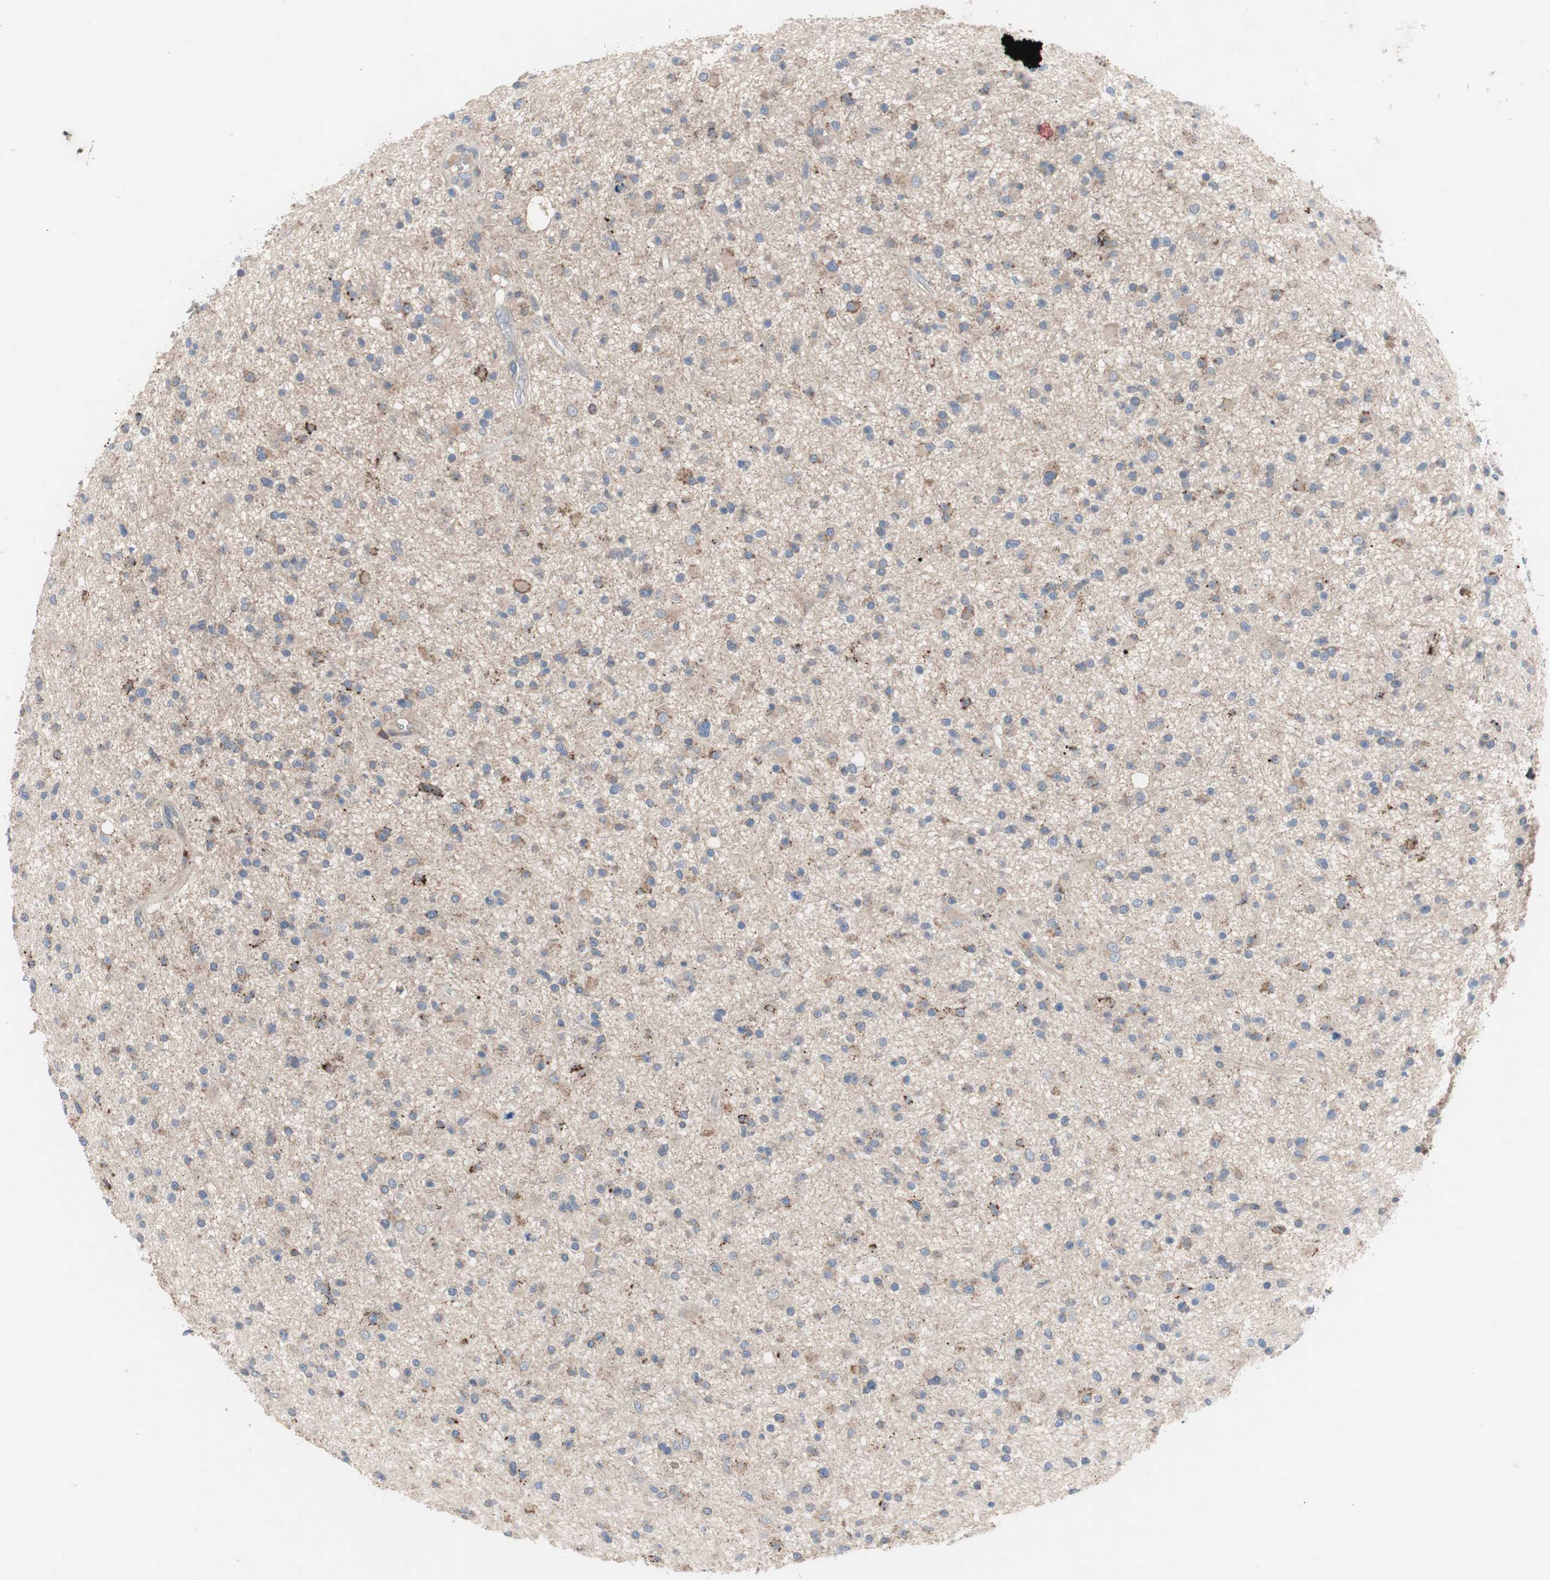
{"staining": {"intensity": "weak", "quantity": "<25%", "location": "cytoplasmic/membranous"}, "tissue": "glioma", "cell_type": "Tumor cells", "image_type": "cancer", "snomed": [{"axis": "morphology", "description": "Glioma, malignant, High grade"}, {"axis": "topography", "description": "Brain"}], "caption": "A high-resolution photomicrograph shows immunohistochemistry (IHC) staining of glioma, which displays no significant staining in tumor cells. (DAB (3,3'-diaminobenzidine) immunohistochemistry (IHC) visualized using brightfield microscopy, high magnification).", "gene": "TTC14", "patient": {"sex": "male", "age": 33}}